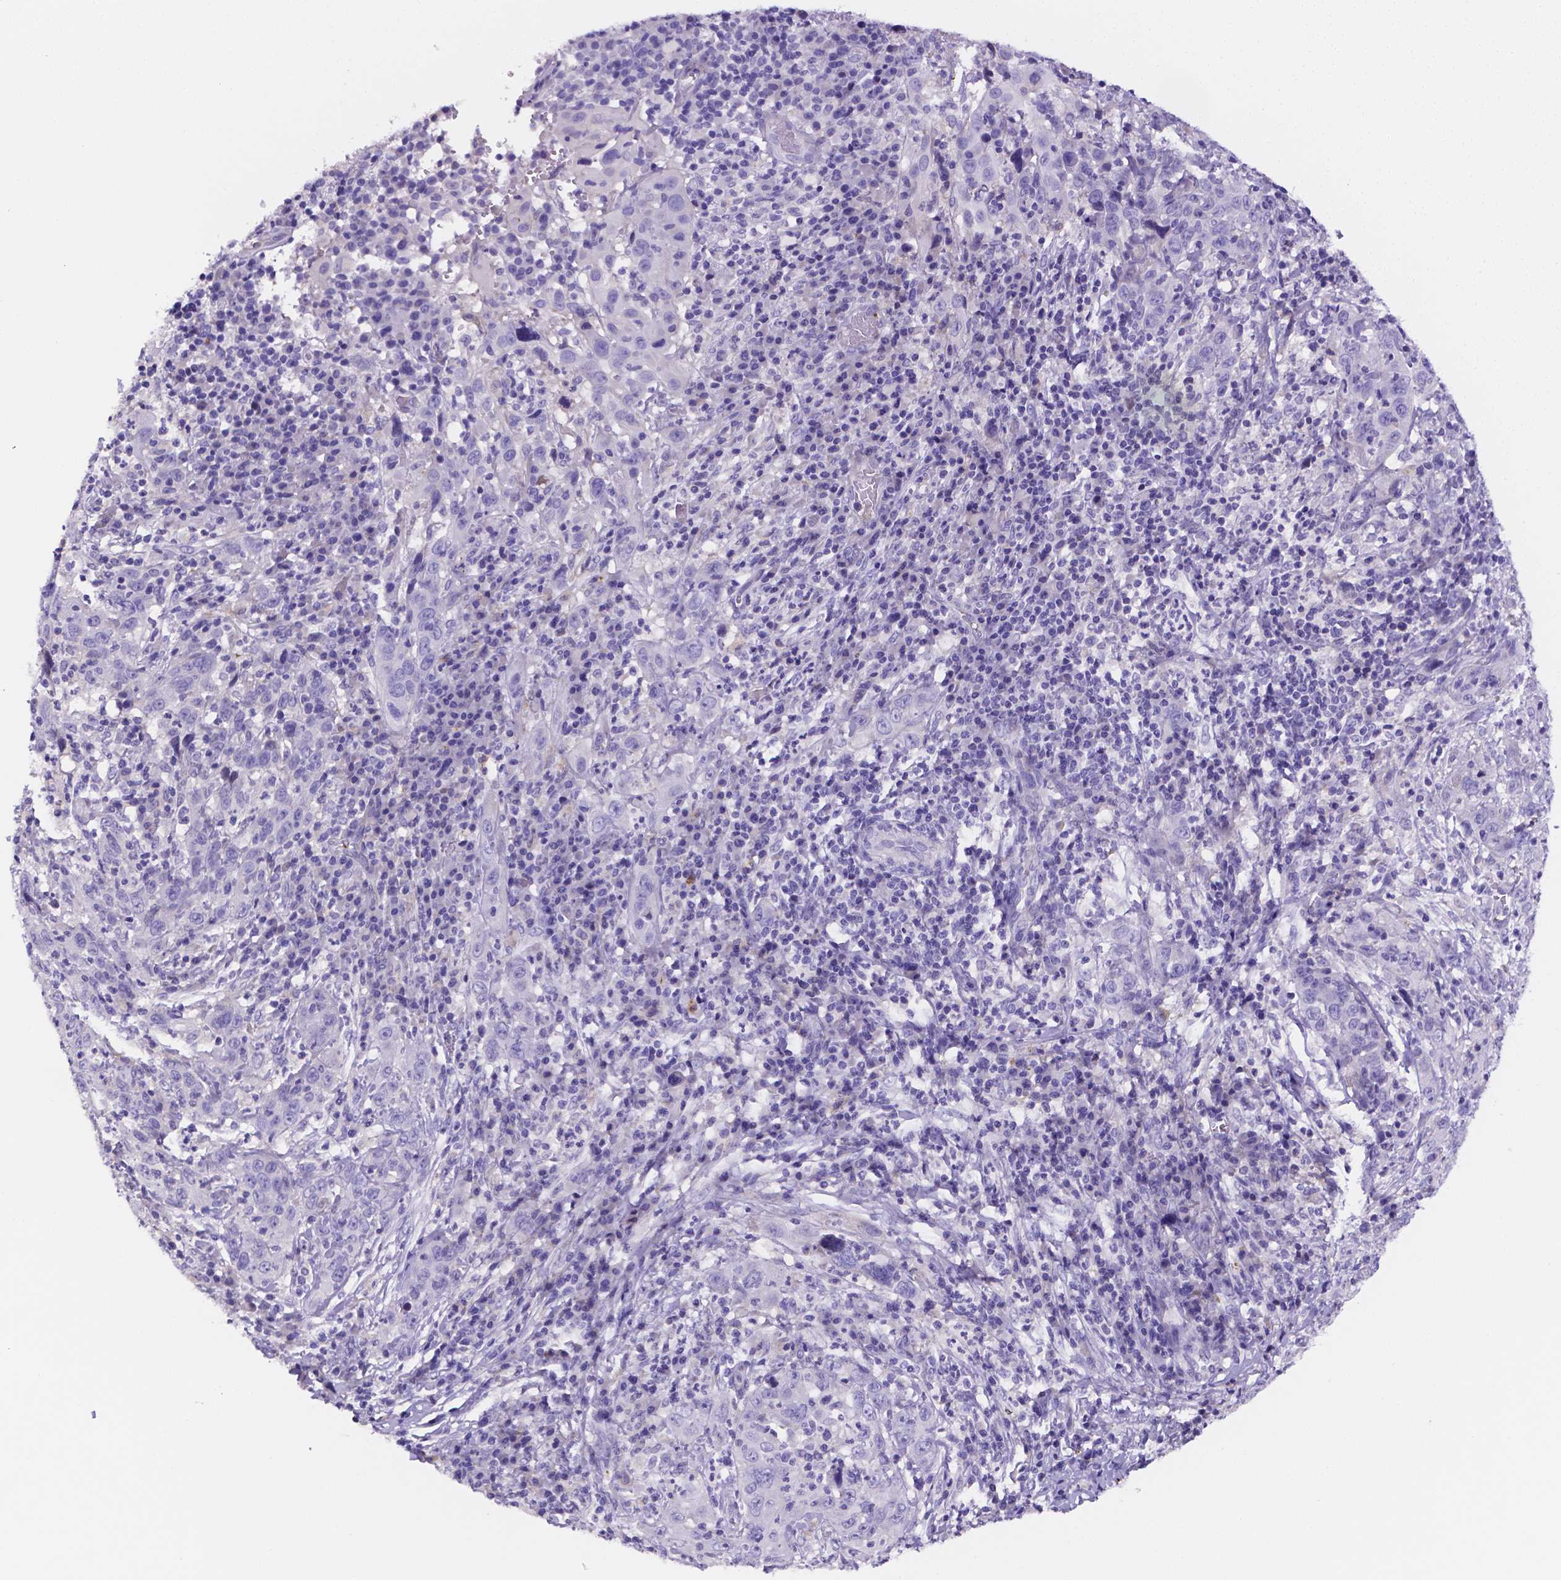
{"staining": {"intensity": "negative", "quantity": "none", "location": "none"}, "tissue": "cervical cancer", "cell_type": "Tumor cells", "image_type": "cancer", "snomed": [{"axis": "morphology", "description": "Squamous cell carcinoma, NOS"}, {"axis": "topography", "description": "Cervix"}], "caption": "Cervical cancer (squamous cell carcinoma) was stained to show a protein in brown. There is no significant staining in tumor cells. (DAB (3,3'-diaminobenzidine) IHC with hematoxylin counter stain).", "gene": "NRGN", "patient": {"sex": "female", "age": 46}}